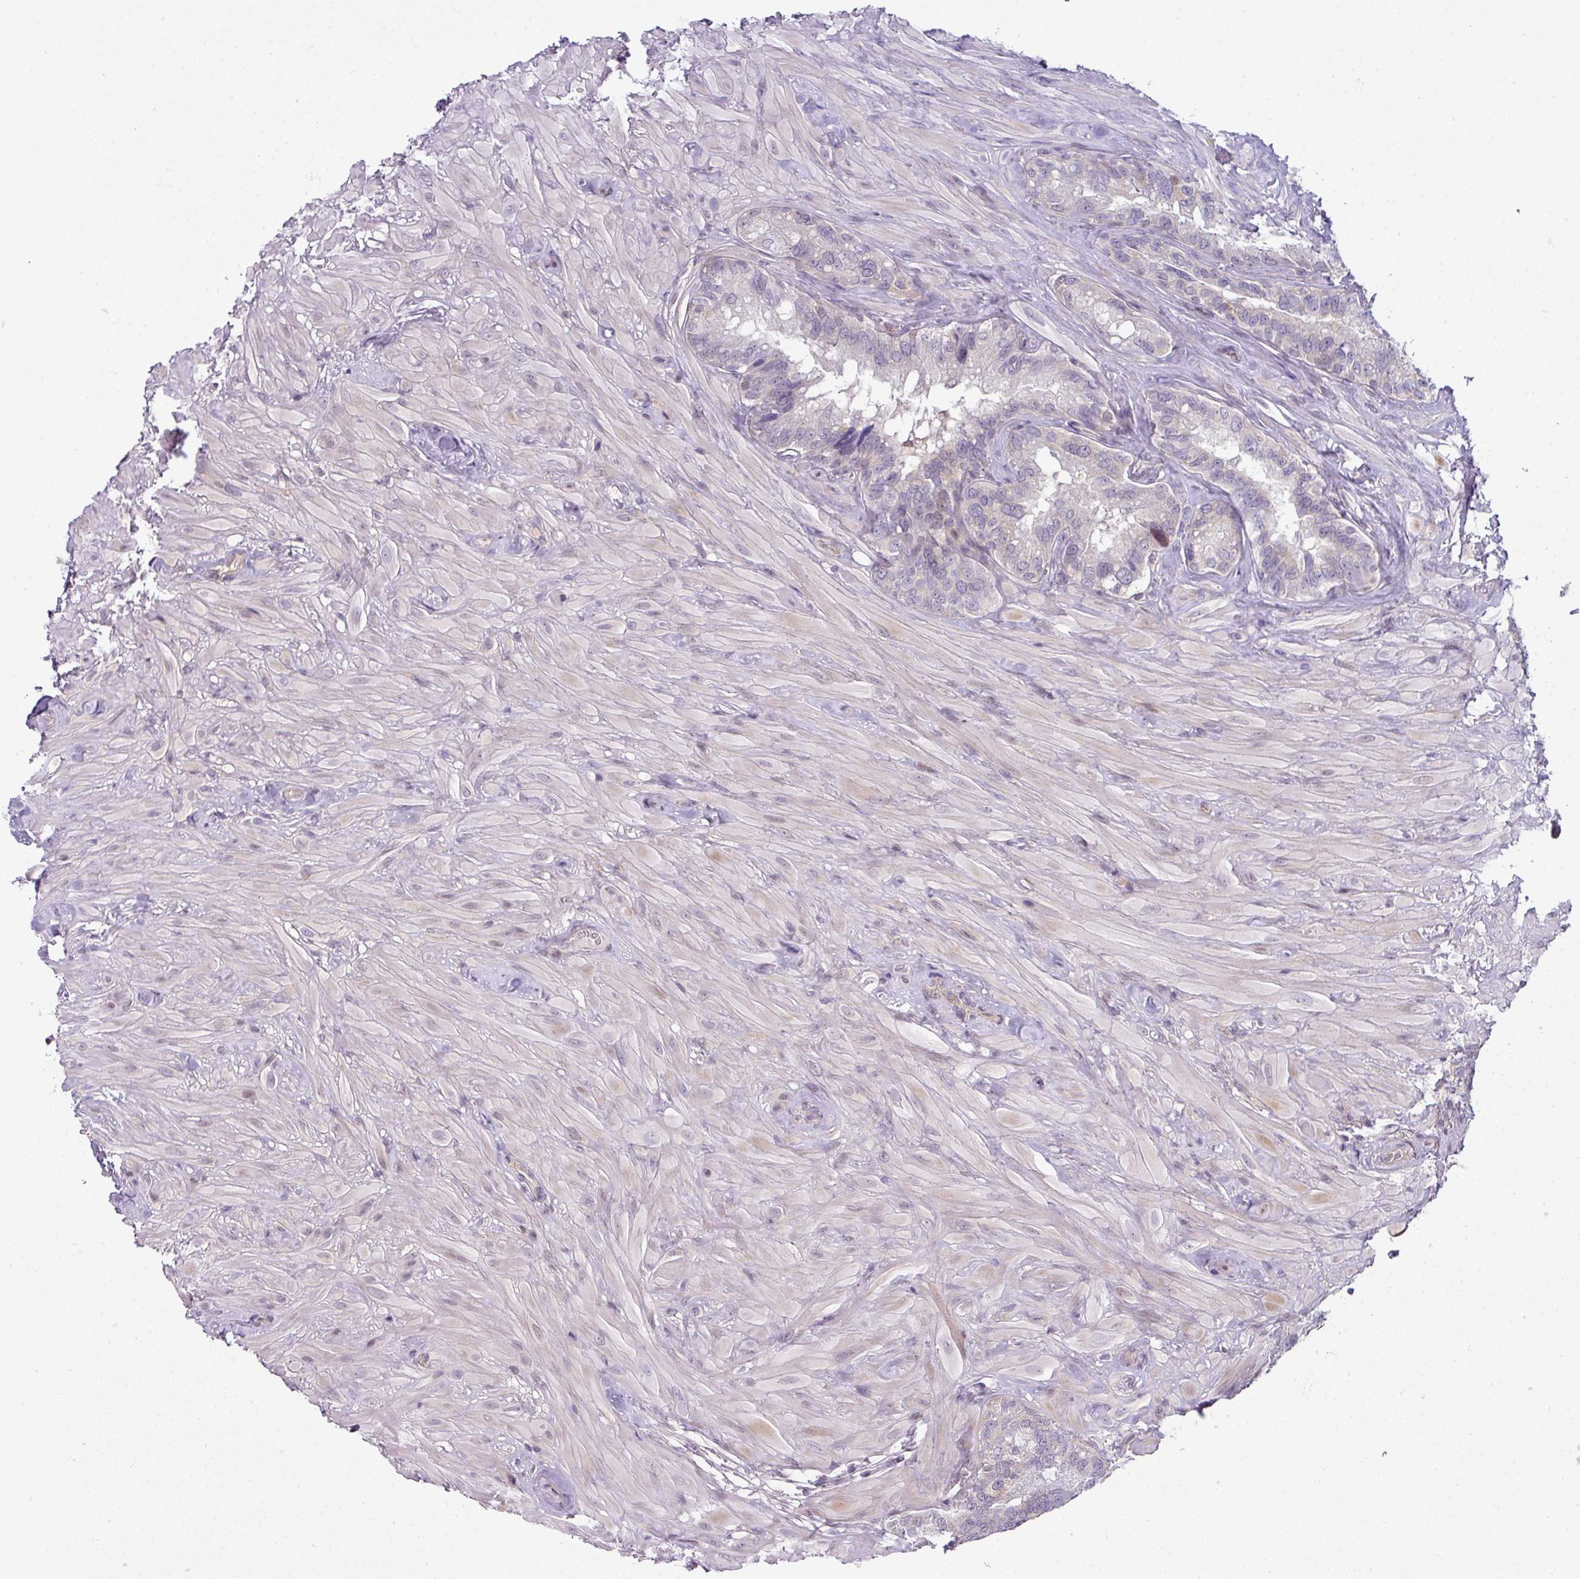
{"staining": {"intensity": "weak", "quantity": "25%-75%", "location": "nuclear"}, "tissue": "seminal vesicle", "cell_type": "Glandular cells", "image_type": "normal", "snomed": [{"axis": "morphology", "description": "Normal tissue, NOS"}, {"axis": "topography", "description": "Seminal veicle"}], "caption": "Brown immunohistochemical staining in benign human seminal vesicle shows weak nuclear staining in approximately 25%-75% of glandular cells. Using DAB (brown) and hematoxylin (blue) stains, captured at high magnification using brightfield microscopy.", "gene": "STAT5A", "patient": {"sex": "male", "age": 60}}